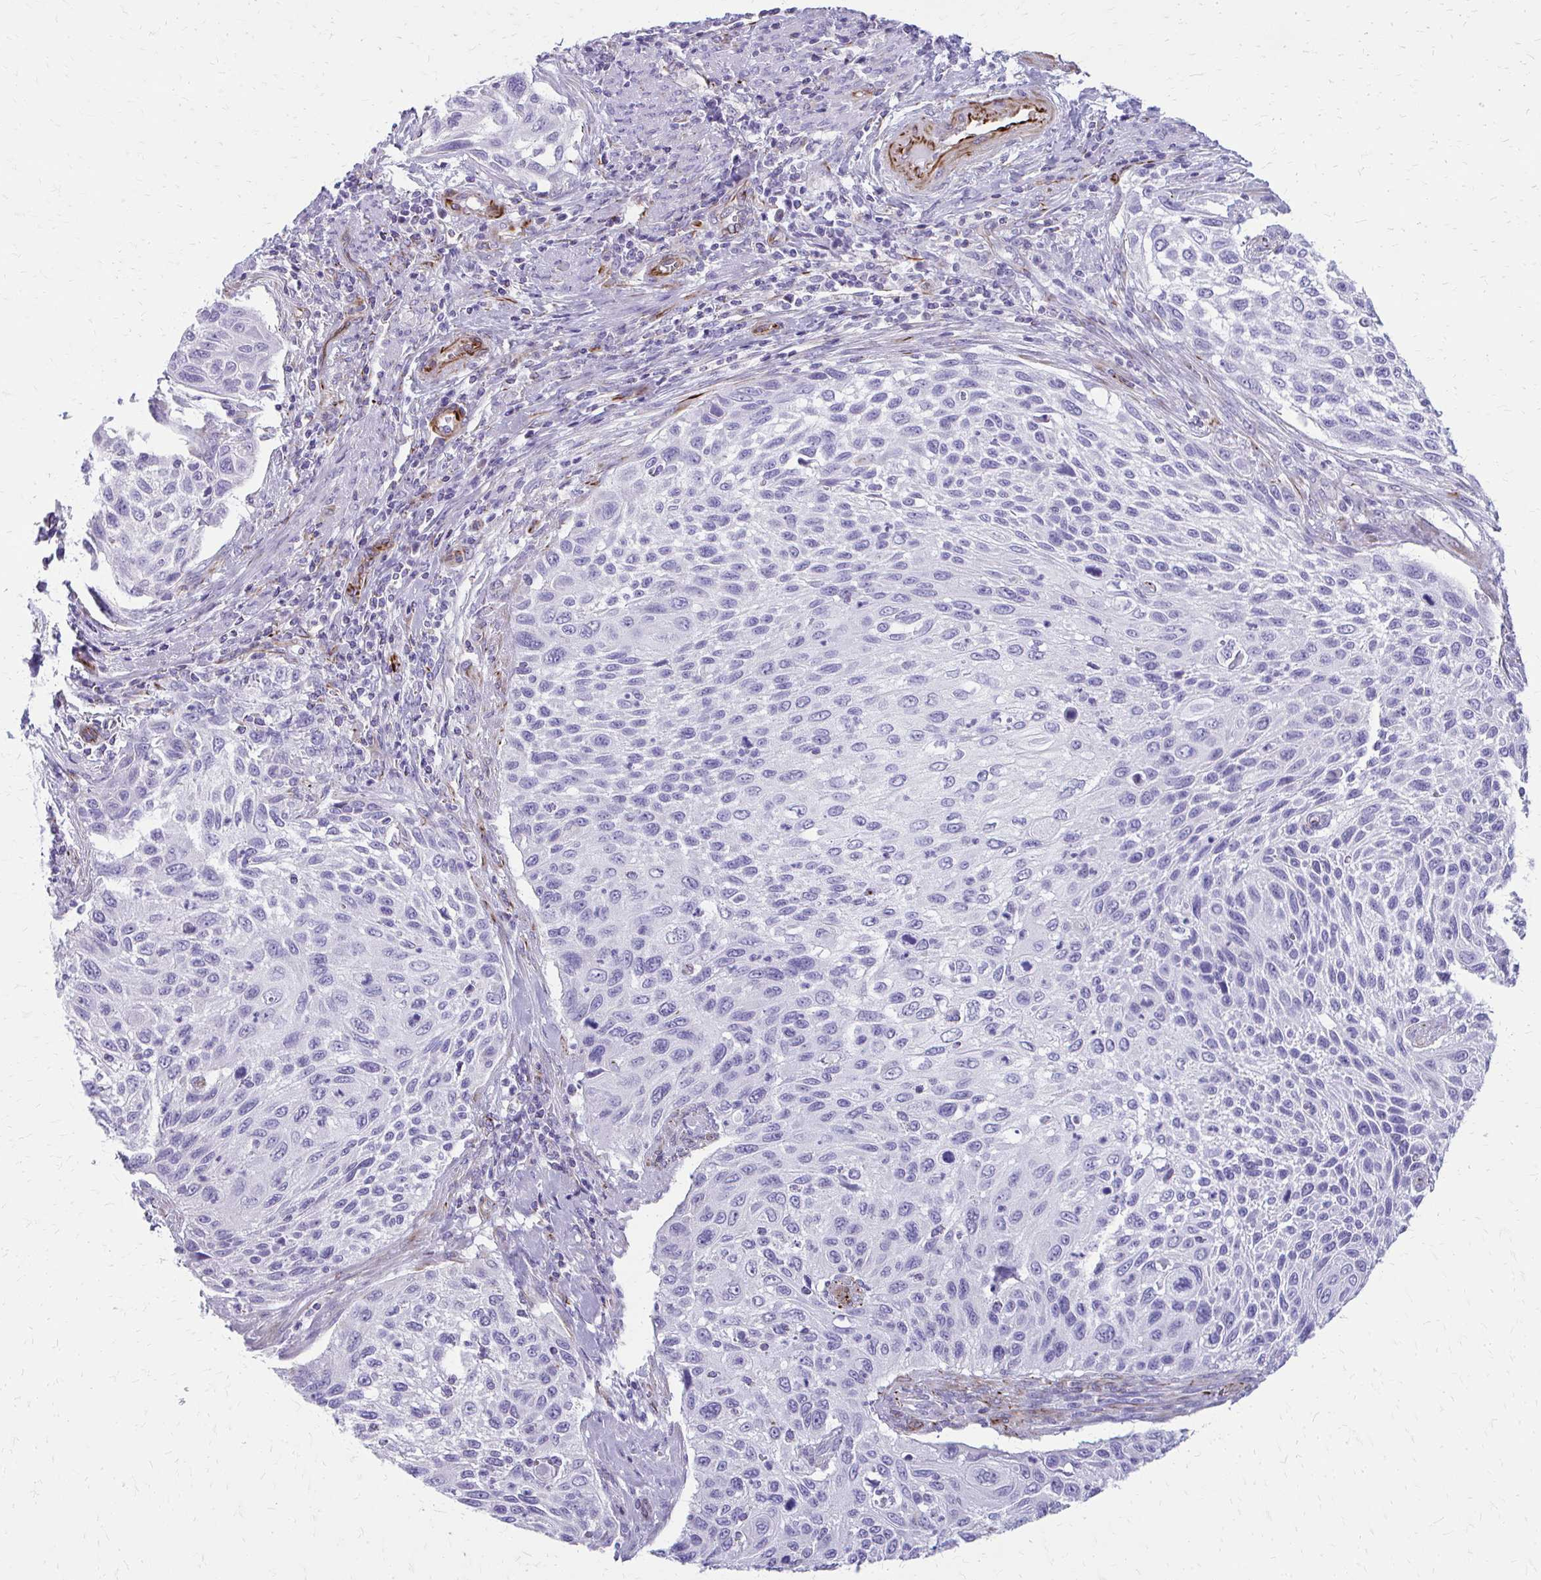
{"staining": {"intensity": "negative", "quantity": "none", "location": "none"}, "tissue": "cervical cancer", "cell_type": "Tumor cells", "image_type": "cancer", "snomed": [{"axis": "morphology", "description": "Squamous cell carcinoma, NOS"}, {"axis": "topography", "description": "Cervix"}], "caption": "Immunohistochemistry photomicrograph of cervical cancer stained for a protein (brown), which reveals no expression in tumor cells.", "gene": "TRIM6", "patient": {"sex": "female", "age": 70}}